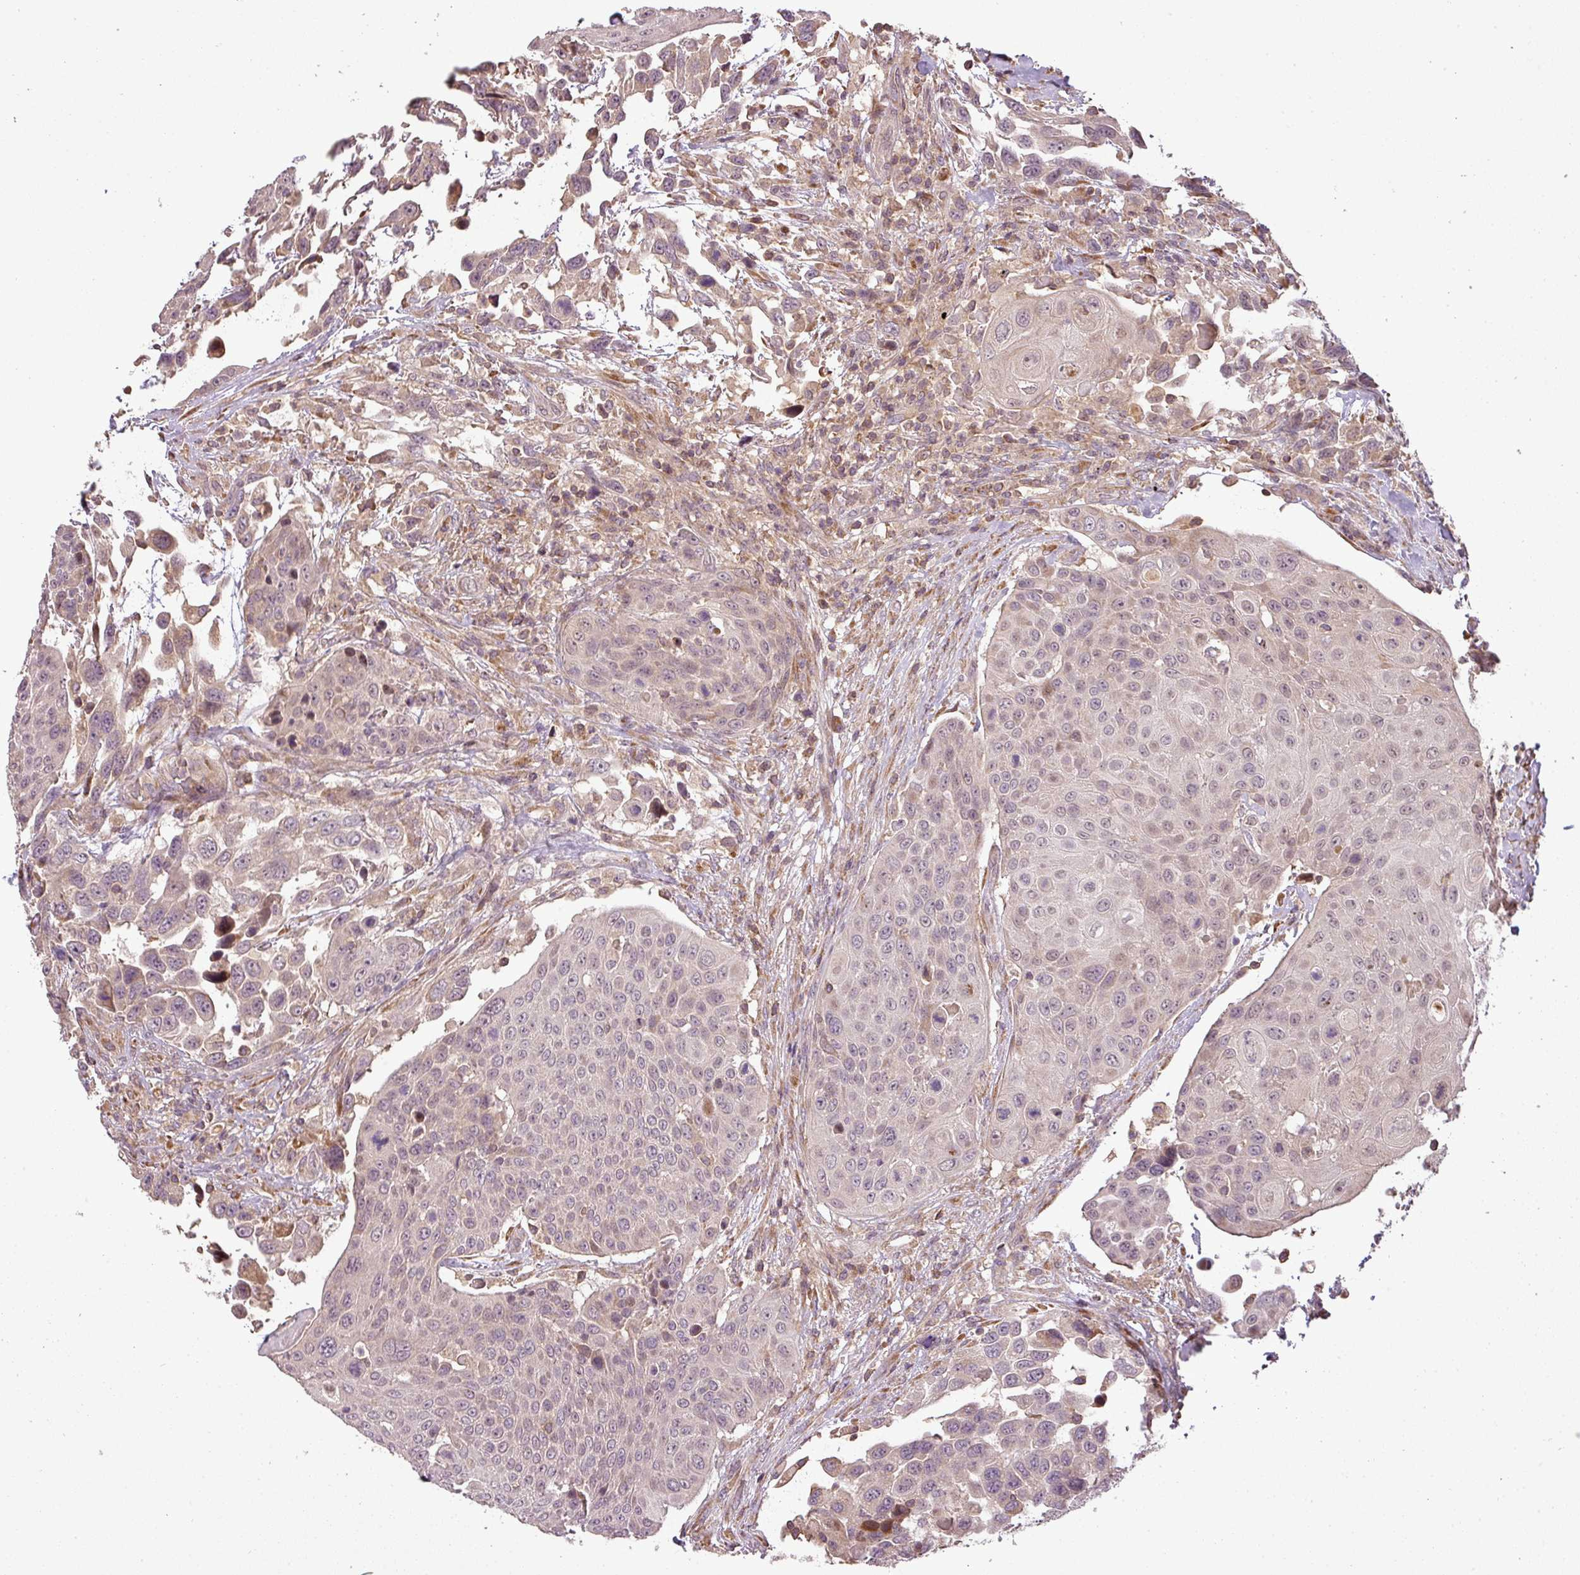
{"staining": {"intensity": "weak", "quantity": "25%-75%", "location": "cytoplasmic/membranous,nuclear"}, "tissue": "urothelial cancer", "cell_type": "Tumor cells", "image_type": "cancer", "snomed": [{"axis": "morphology", "description": "Urothelial carcinoma, High grade"}, {"axis": "topography", "description": "Urinary bladder"}], "caption": "A brown stain highlights weak cytoplasmic/membranous and nuclear staining of a protein in urothelial carcinoma (high-grade) tumor cells. Immunohistochemistry (ihc) stains the protein in brown and the nuclei are stained blue.", "gene": "FAIM", "patient": {"sex": "female", "age": 70}}